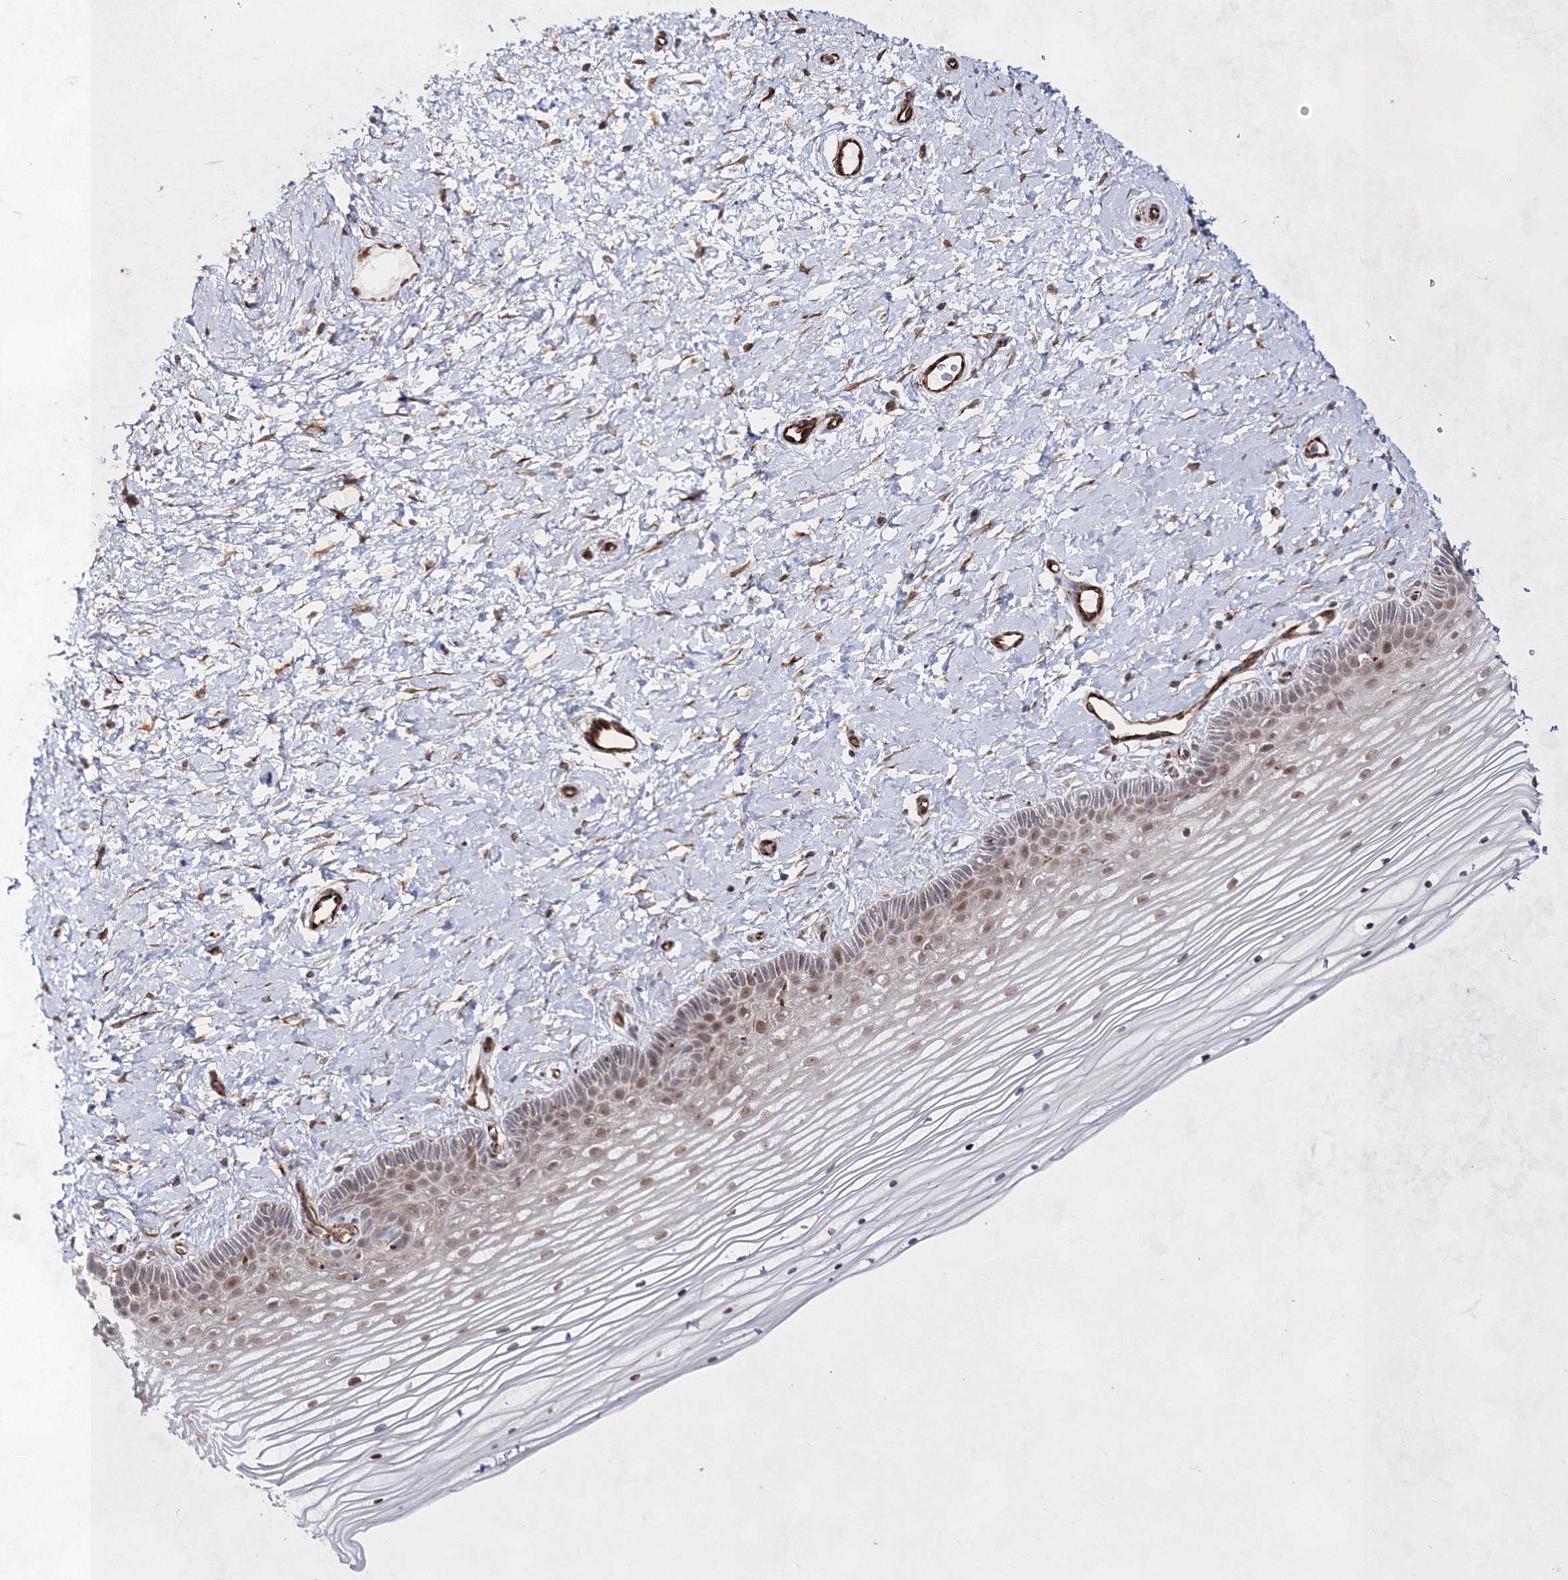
{"staining": {"intensity": "moderate", "quantity": ">75%", "location": "nuclear"}, "tissue": "vagina", "cell_type": "Squamous epithelial cells", "image_type": "normal", "snomed": [{"axis": "morphology", "description": "Normal tissue, NOS"}, {"axis": "topography", "description": "Vagina"}, {"axis": "topography", "description": "Cervix"}], "caption": "The immunohistochemical stain shows moderate nuclear expression in squamous epithelial cells of unremarkable vagina.", "gene": "SNIP1", "patient": {"sex": "female", "age": 40}}